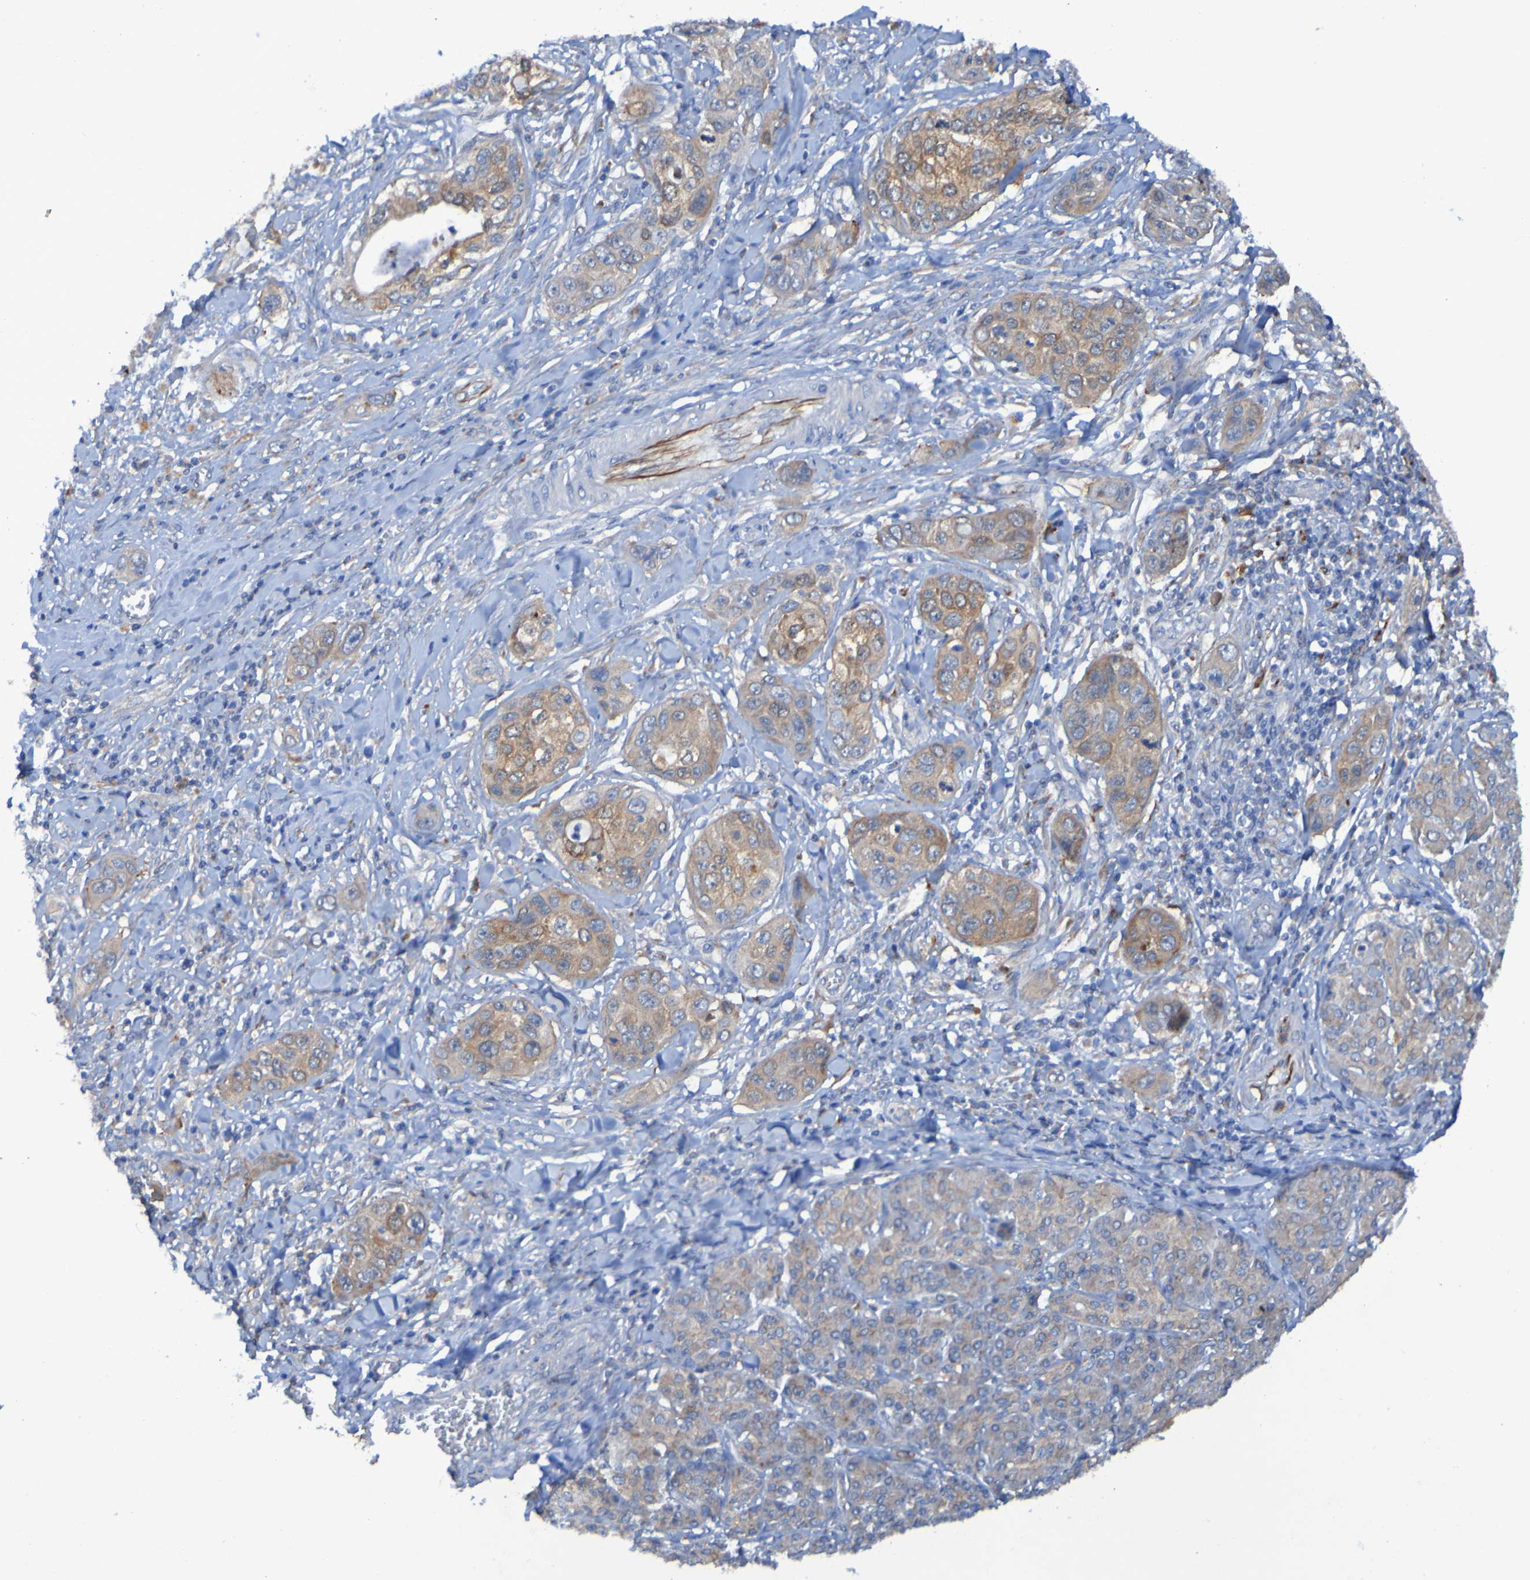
{"staining": {"intensity": "moderate", "quantity": ">75%", "location": "cytoplasmic/membranous"}, "tissue": "pancreatic cancer", "cell_type": "Tumor cells", "image_type": "cancer", "snomed": [{"axis": "morphology", "description": "Adenocarcinoma, NOS"}, {"axis": "topography", "description": "Pancreas"}], "caption": "A medium amount of moderate cytoplasmic/membranous positivity is appreciated in about >75% of tumor cells in pancreatic adenocarcinoma tissue.", "gene": "ARHGEF16", "patient": {"sex": "female", "age": 70}}